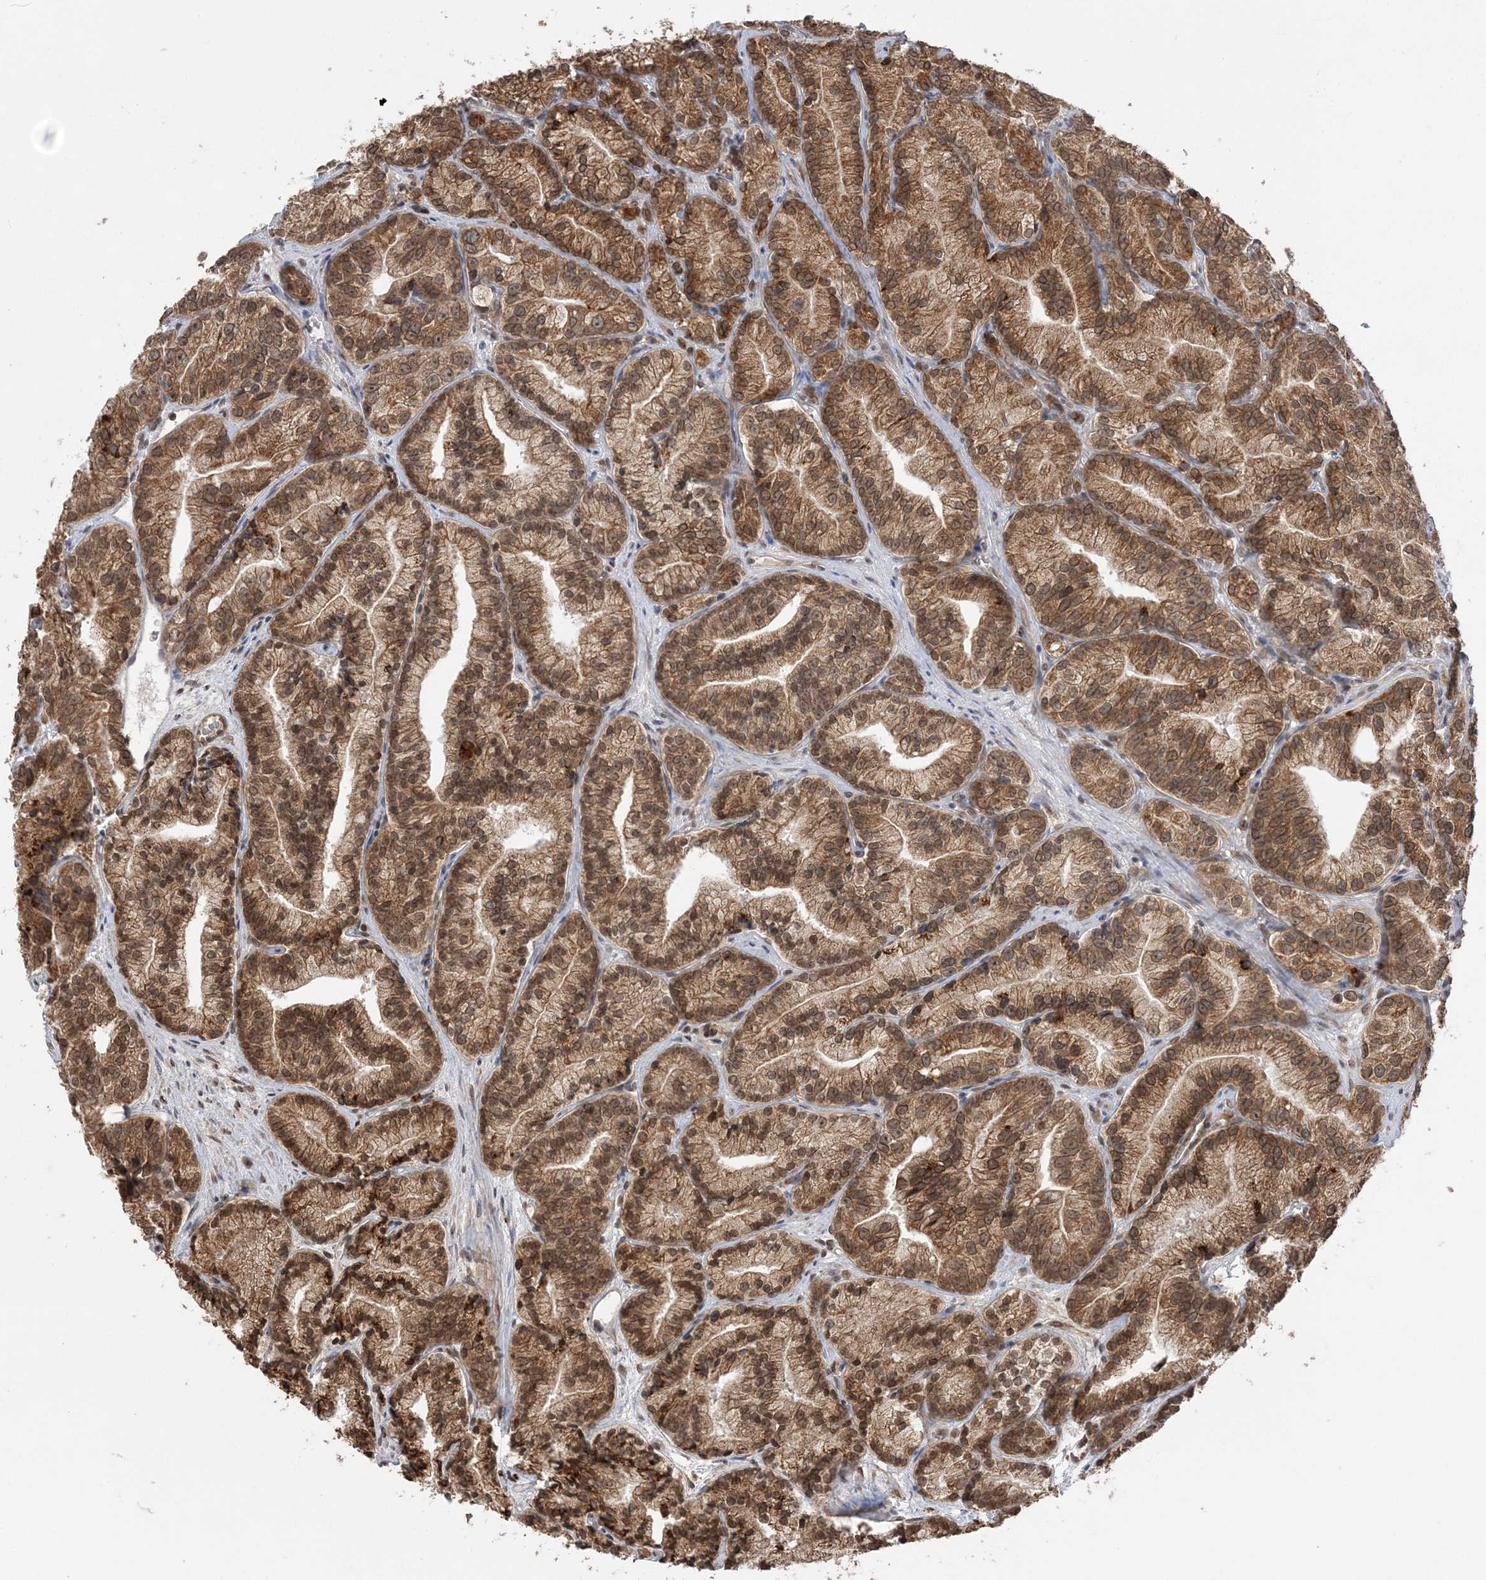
{"staining": {"intensity": "moderate", "quantity": ">75%", "location": "cytoplasmic/membranous,nuclear"}, "tissue": "prostate cancer", "cell_type": "Tumor cells", "image_type": "cancer", "snomed": [{"axis": "morphology", "description": "Adenocarcinoma, Low grade"}, {"axis": "topography", "description": "Prostate"}], "caption": "Moderate cytoplasmic/membranous and nuclear staining is present in about >75% of tumor cells in prostate low-grade adenocarcinoma. The staining was performed using DAB (3,3'-diaminobenzidine), with brown indicating positive protein expression. Nuclei are stained blue with hematoxylin.", "gene": "TMED10", "patient": {"sex": "male", "age": 89}}